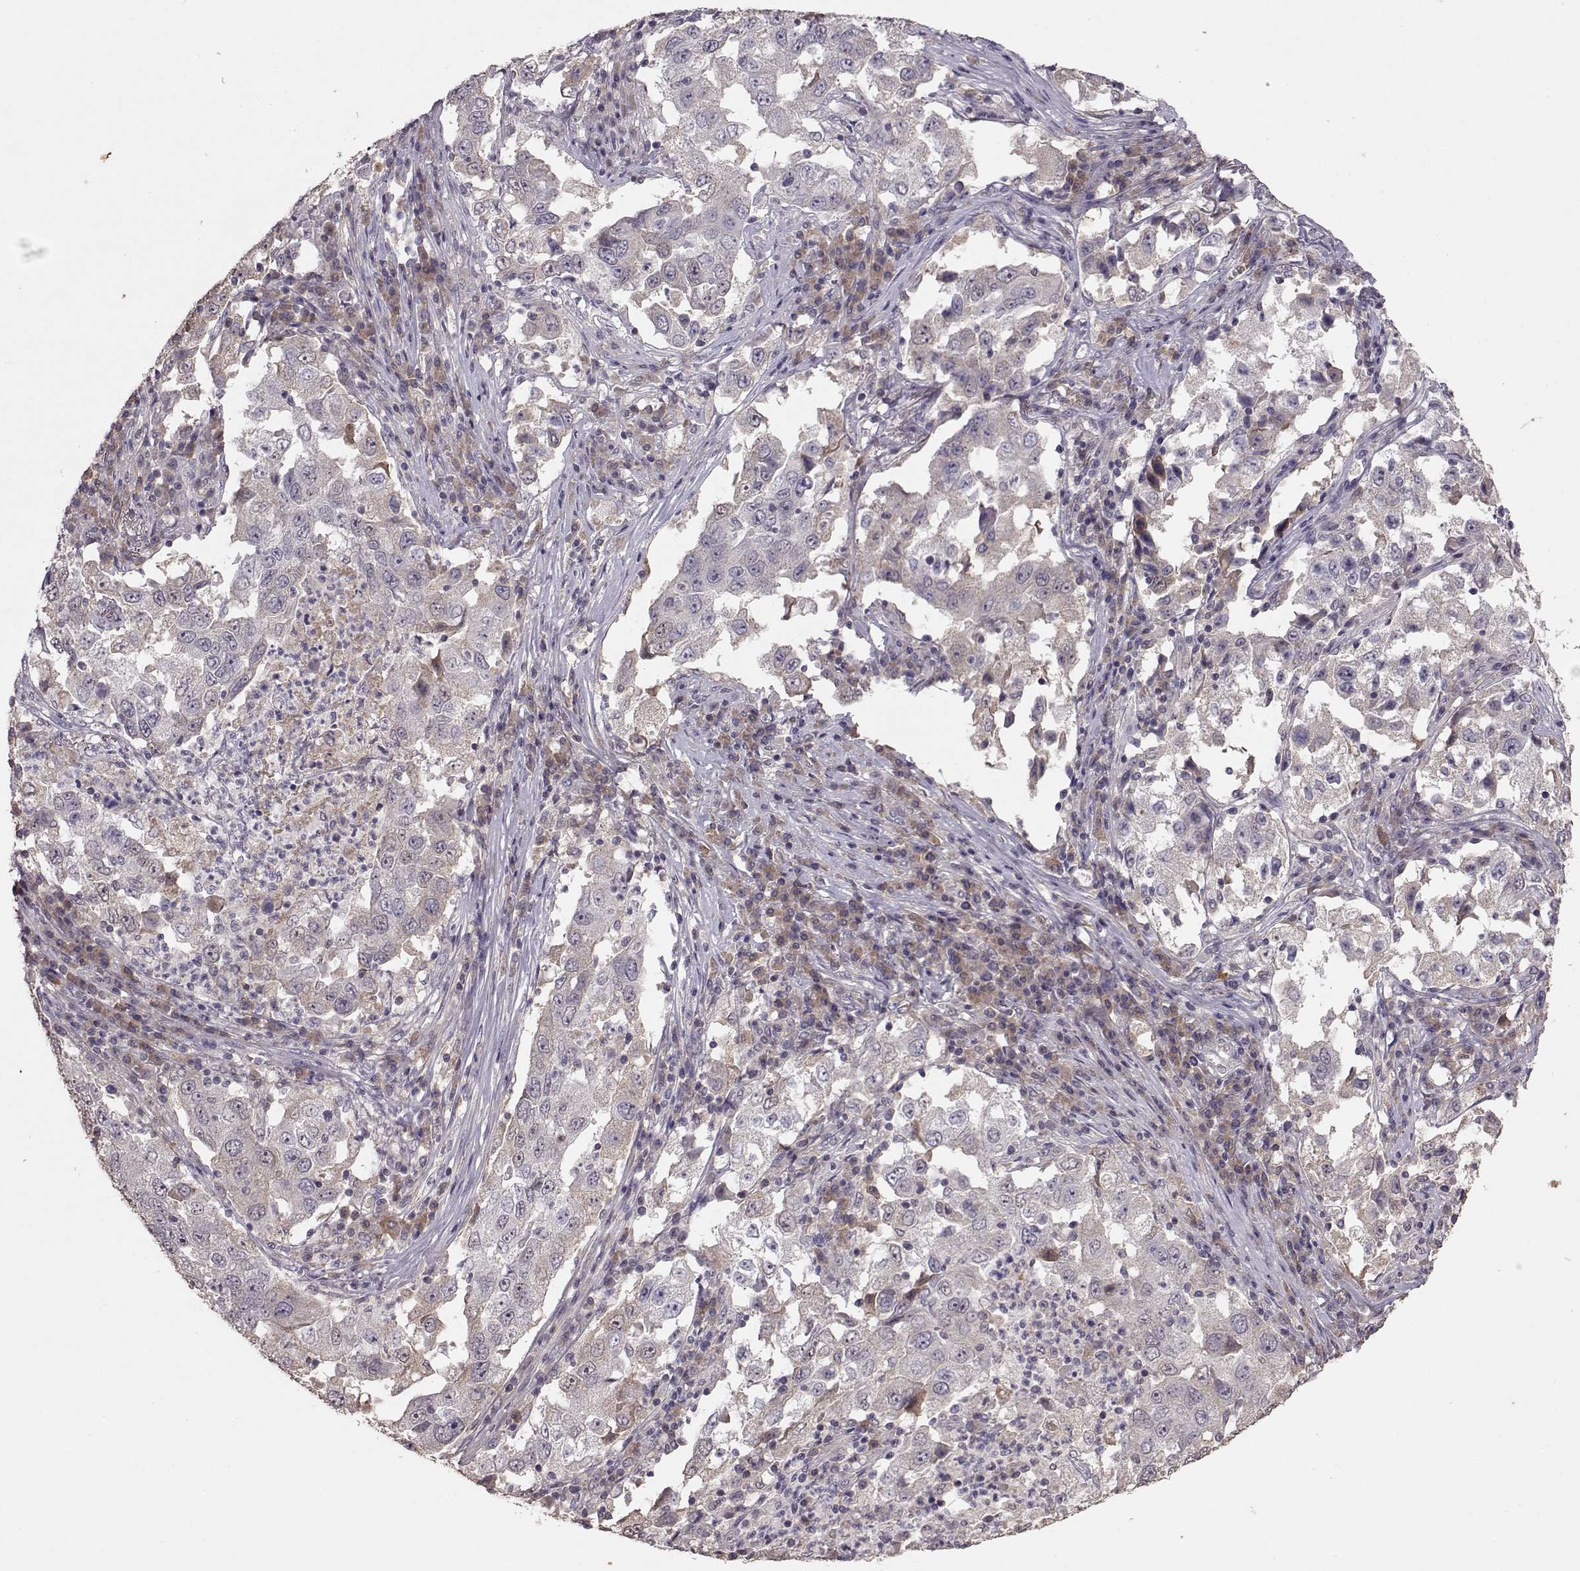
{"staining": {"intensity": "weak", "quantity": "<25%", "location": "cytoplasmic/membranous"}, "tissue": "lung cancer", "cell_type": "Tumor cells", "image_type": "cancer", "snomed": [{"axis": "morphology", "description": "Adenocarcinoma, NOS"}, {"axis": "topography", "description": "Lung"}], "caption": "High magnification brightfield microscopy of lung adenocarcinoma stained with DAB (3,3'-diaminobenzidine) (brown) and counterstained with hematoxylin (blue): tumor cells show no significant positivity.", "gene": "PMCH", "patient": {"sex": "male", "age": 73}}